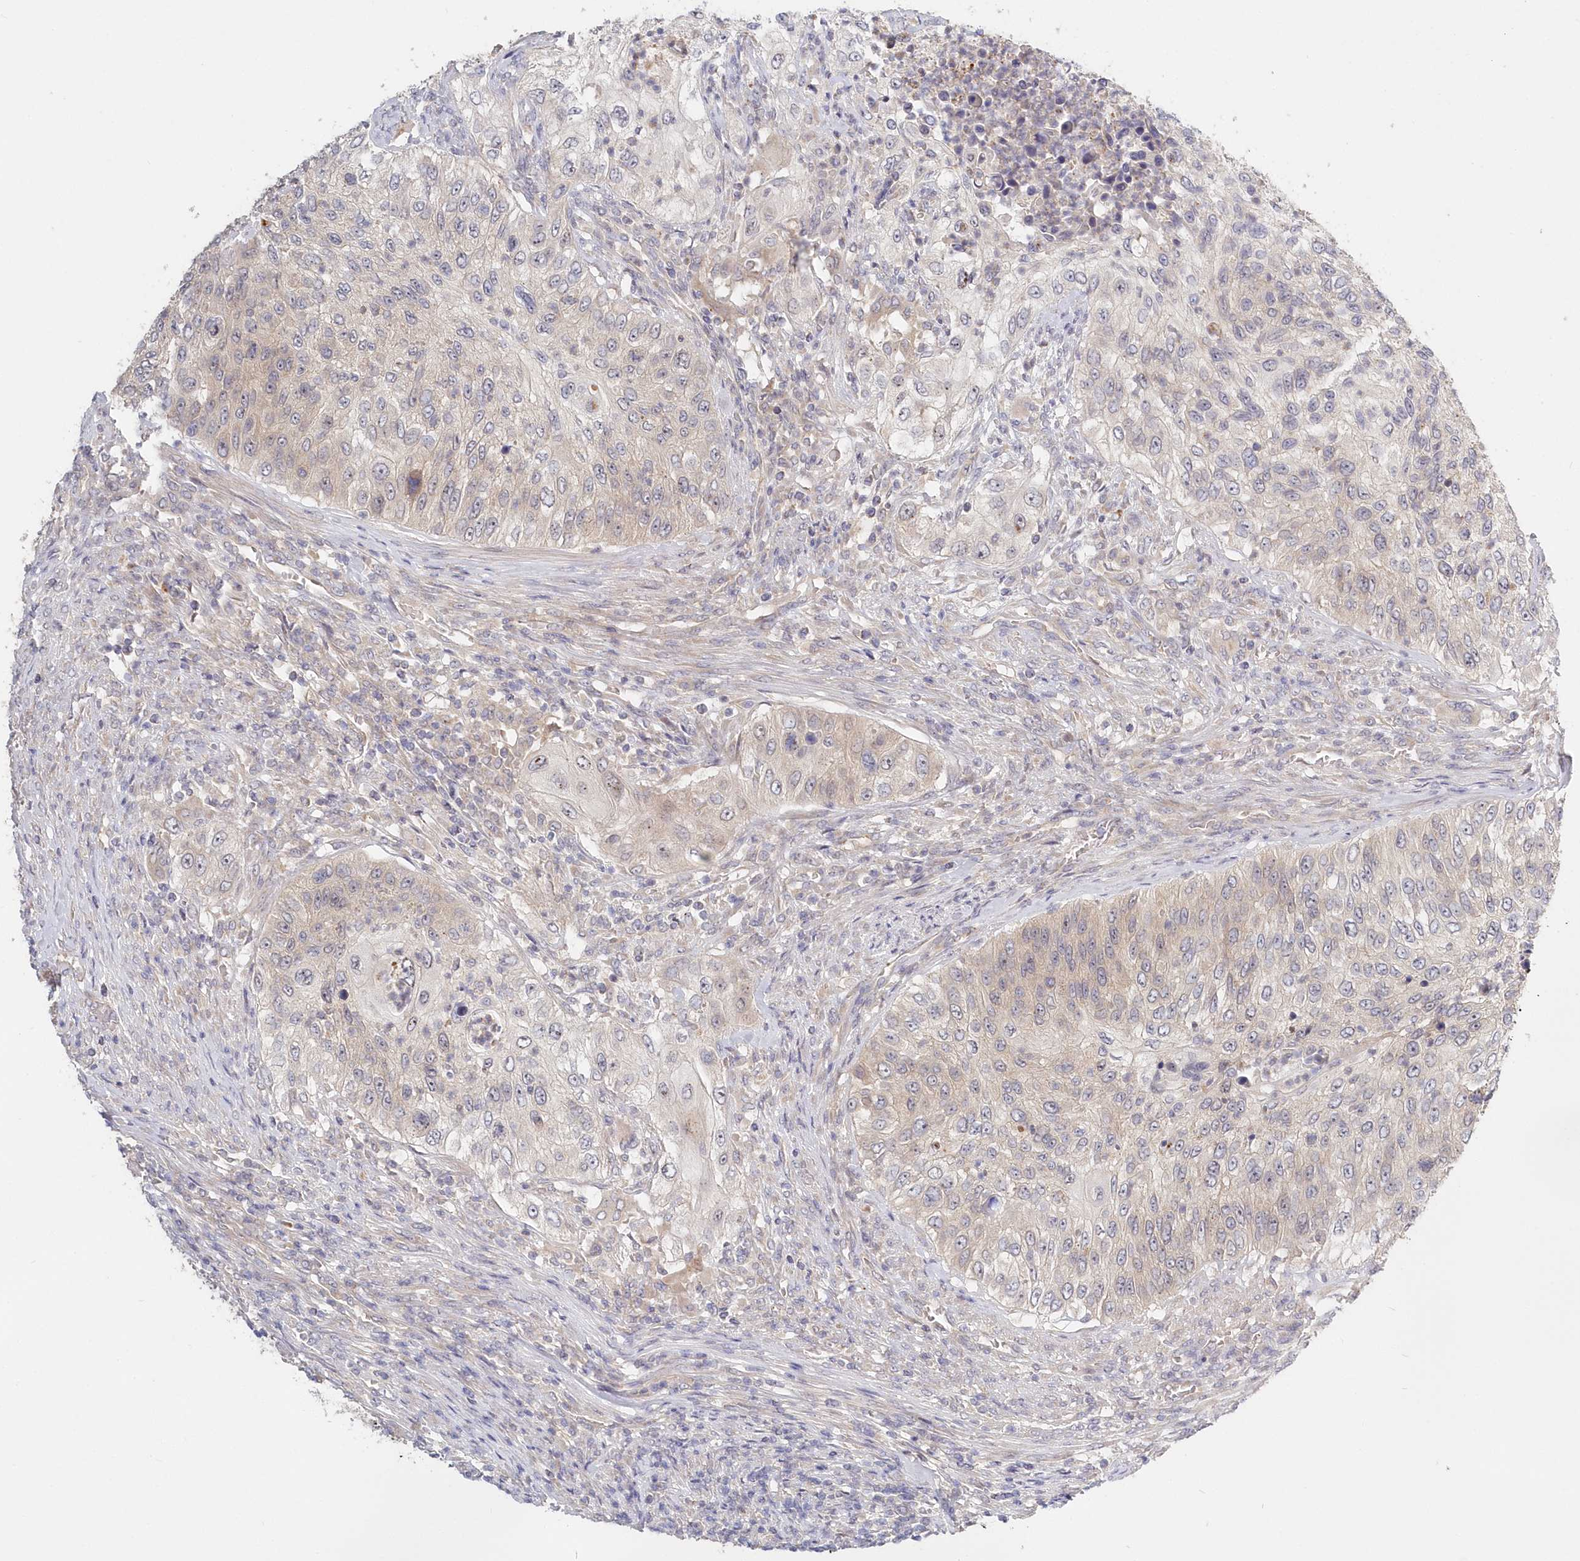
{"staining": {"intensity": "negative", "quantity": "none", "location": "none"}, "tissue": "urothelial cancer", "cell_type": "Tumor cells", "image_type": "cancer", "snomed": [{"axis": "morphology", "description": "Urothelial carcinoma, High grade"}, {"axis": "topography", "description": "Urinary bladder"}], "caption": "Immunohistochemistry of urothelial cancer reveals no staining in tumor cells.", "gene": "KATNA1", "patient": {"sex": "female", "age": 60}}